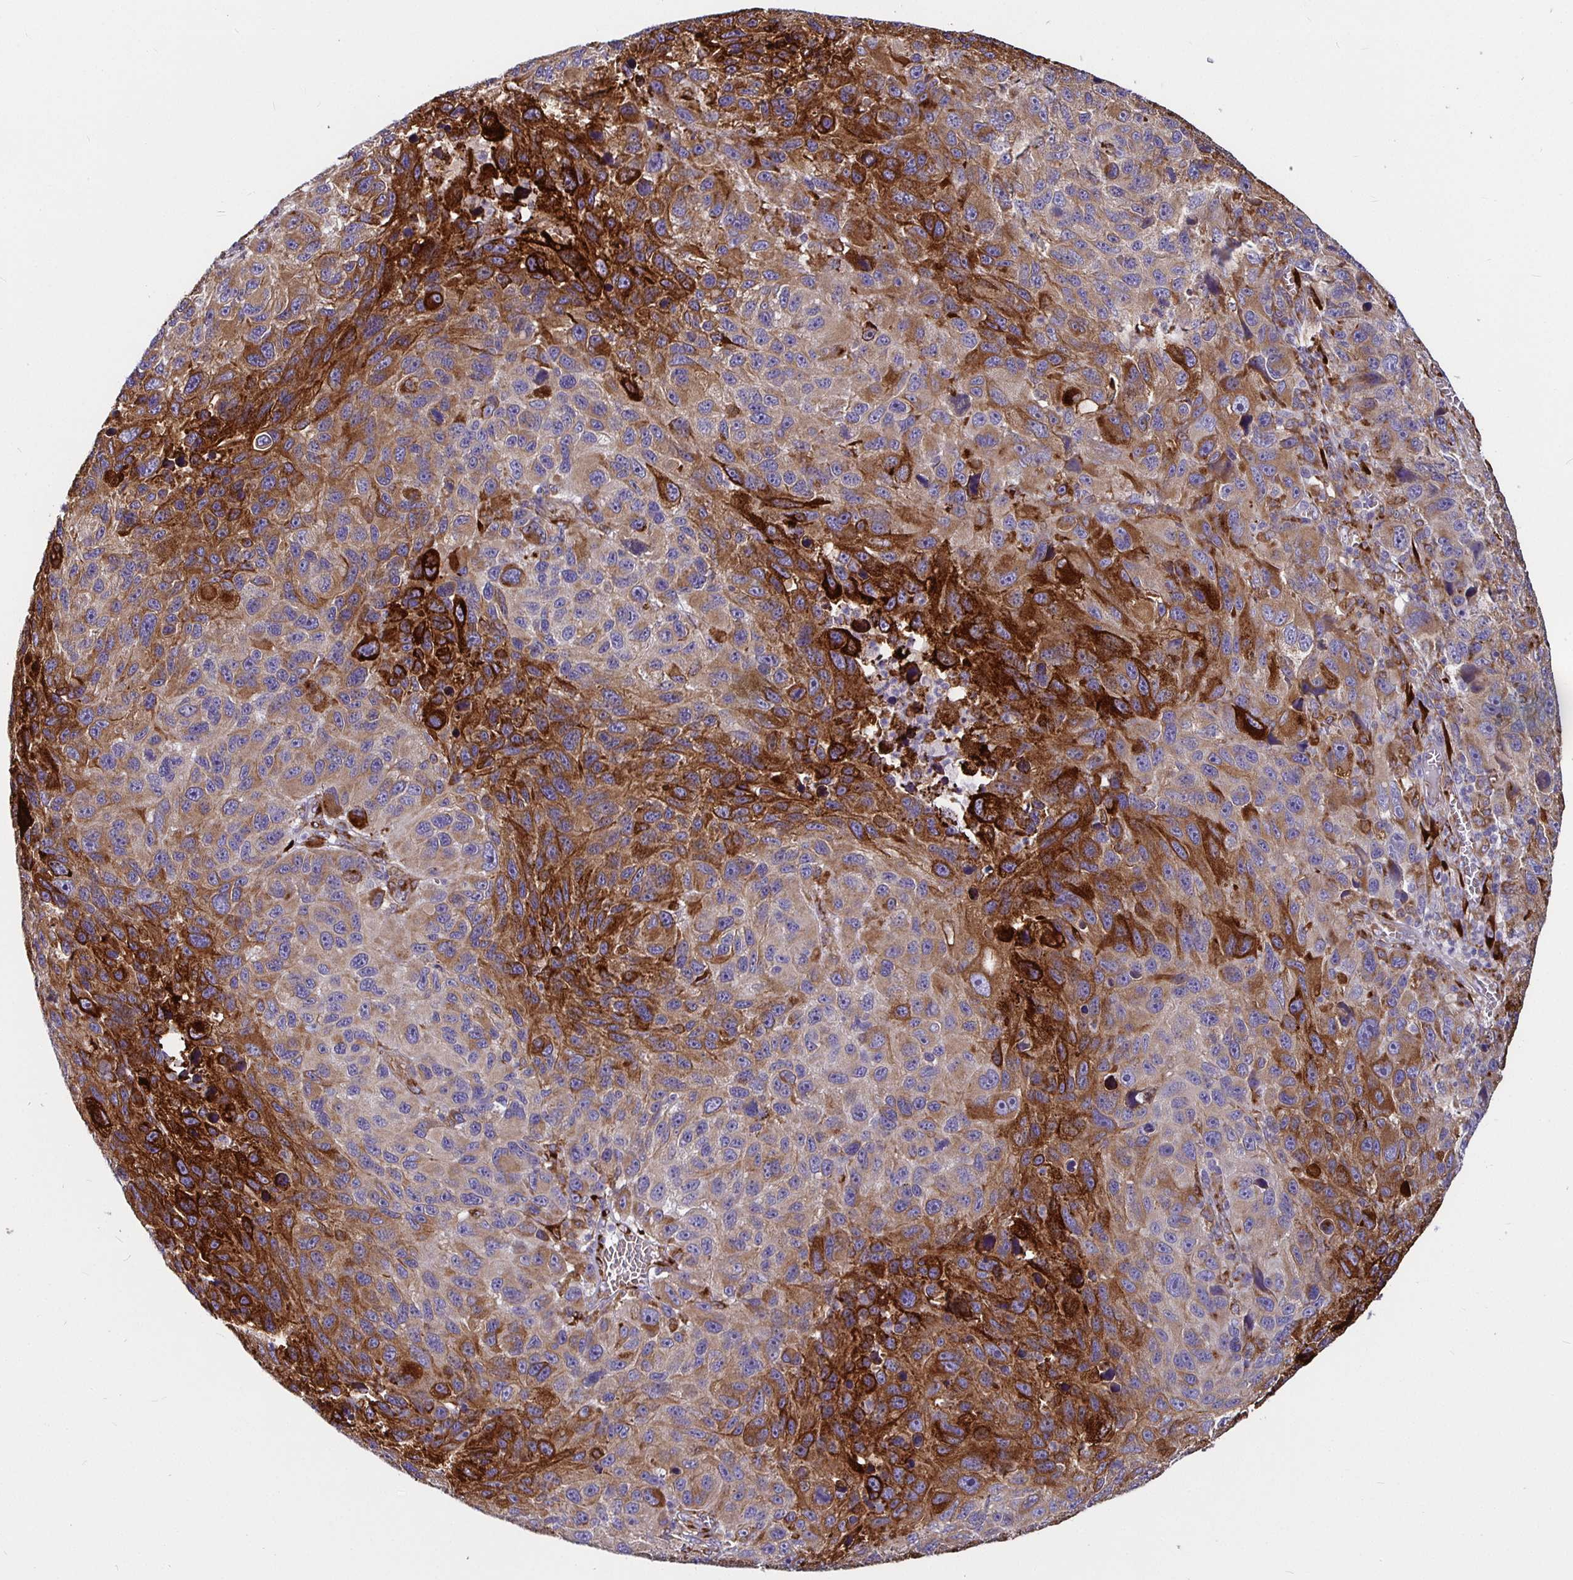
{"staining": {"intensity": "strong", "quantity": "25%-75%", "location": "cytoplasmic/membranous"}, "tissue": "melanoma", "cell_type": "Tumor cells", "image_type": "cancer", "snomed": [{"axis": "morphology", "description": "Malignant melanoma, NOS"}, {"axis": "topography", "description": "Skin"}], "caption": "Melanoma stained with a protein marker reveals strong staining in tumor cells.", "gene": "P4HA2", "patient": {"sex": "male", "age": 53}}